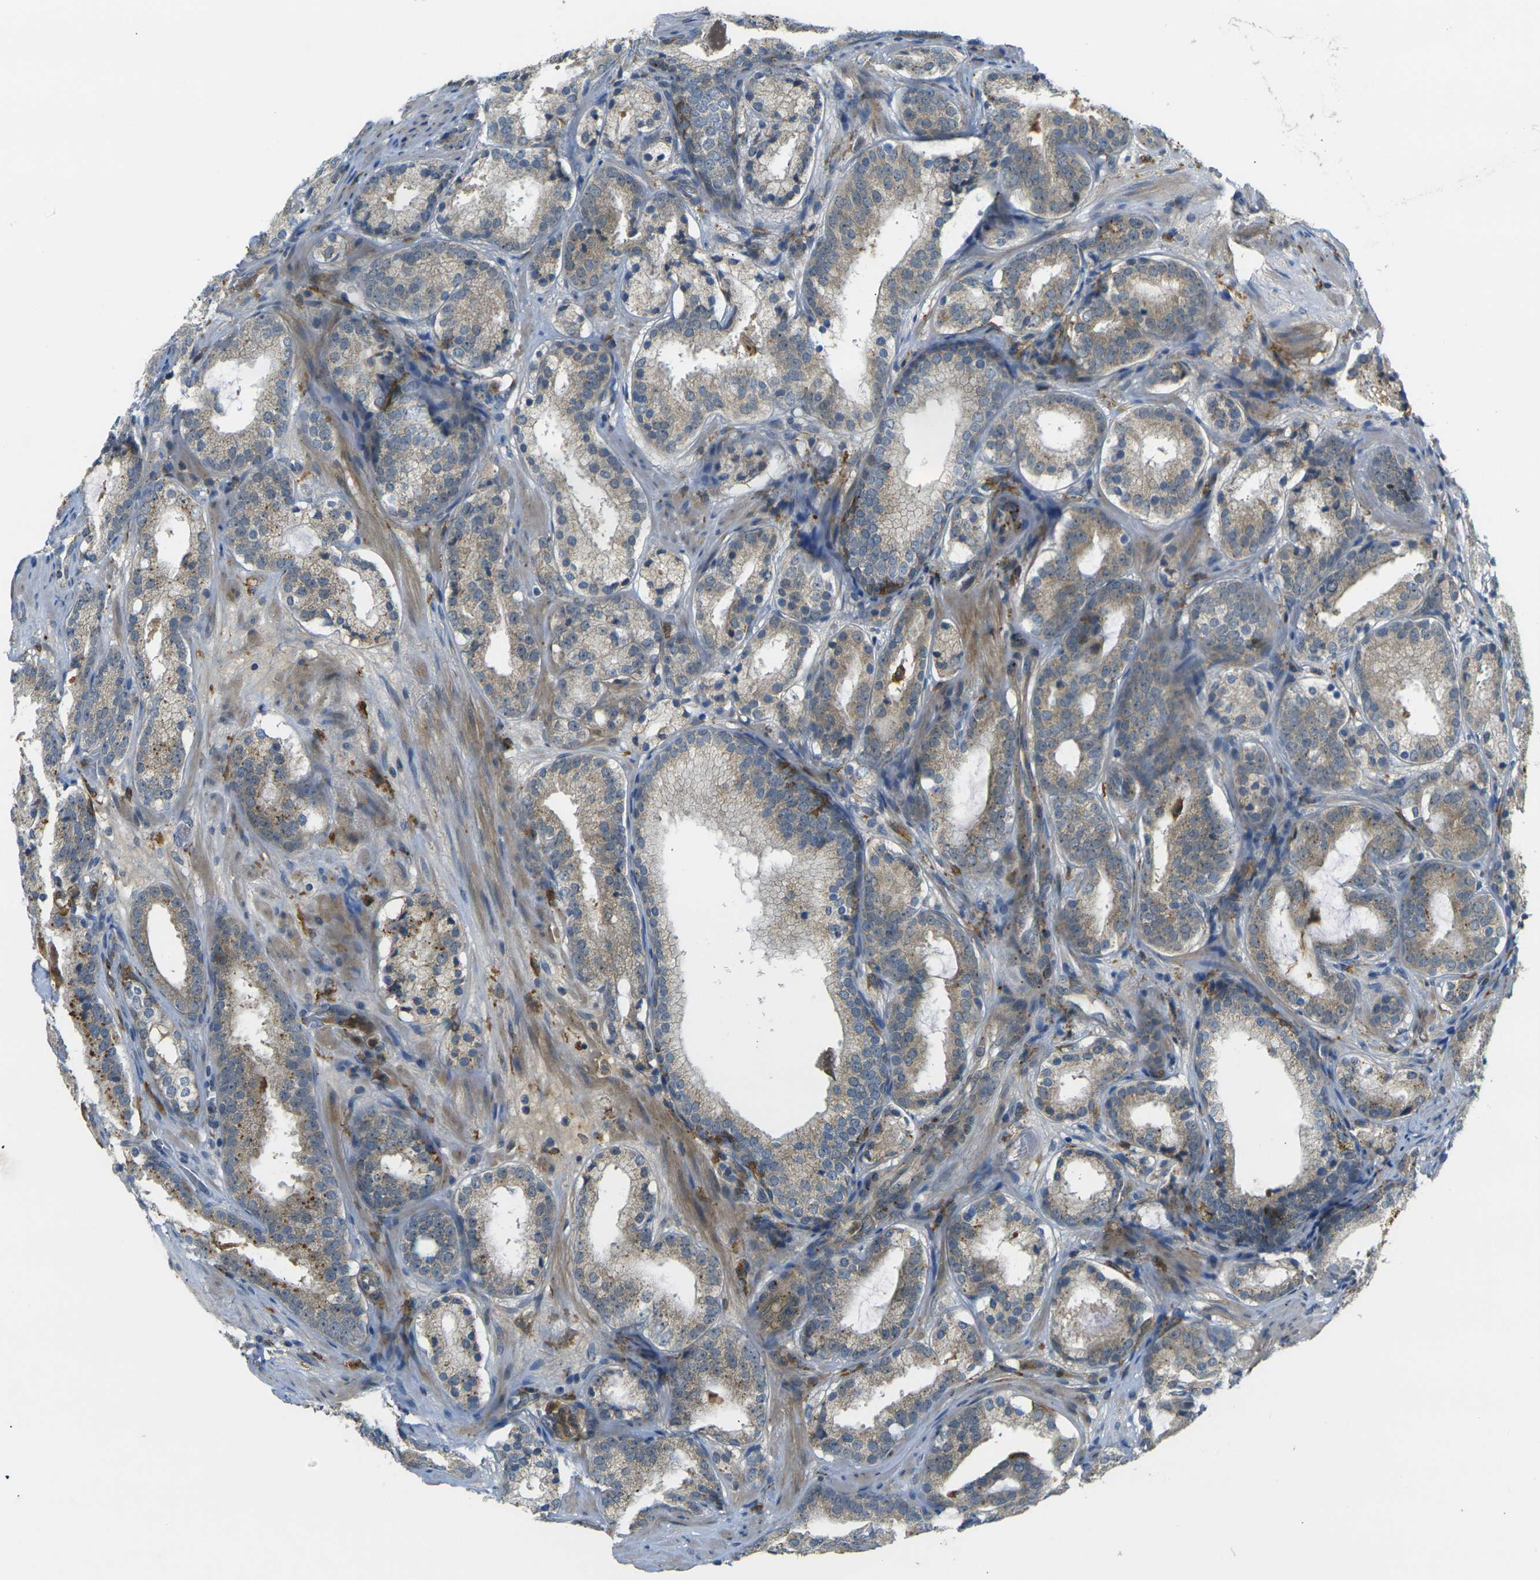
{"staining": {"intensity": "weak", "quantity": ">75%", "location": "cytoplasmic/membranous"}, "tissue": "prostate cancer", "cell_type": "Tumor cells", "image_type": "cancer", "snomed": [{"axis": "morphology", "description": "Adenocarcinoma, Low grade"}, {"axis": "topography", "description": "Prostate"}], "caption": "Immunohistochemical staining of human prostate cancer displays low levels of weak cytoplasmic/membranous expression in approximately >75% of tumor cells.", "gene": "PIGL", "patient": {"sex": "male", "age": 69}}